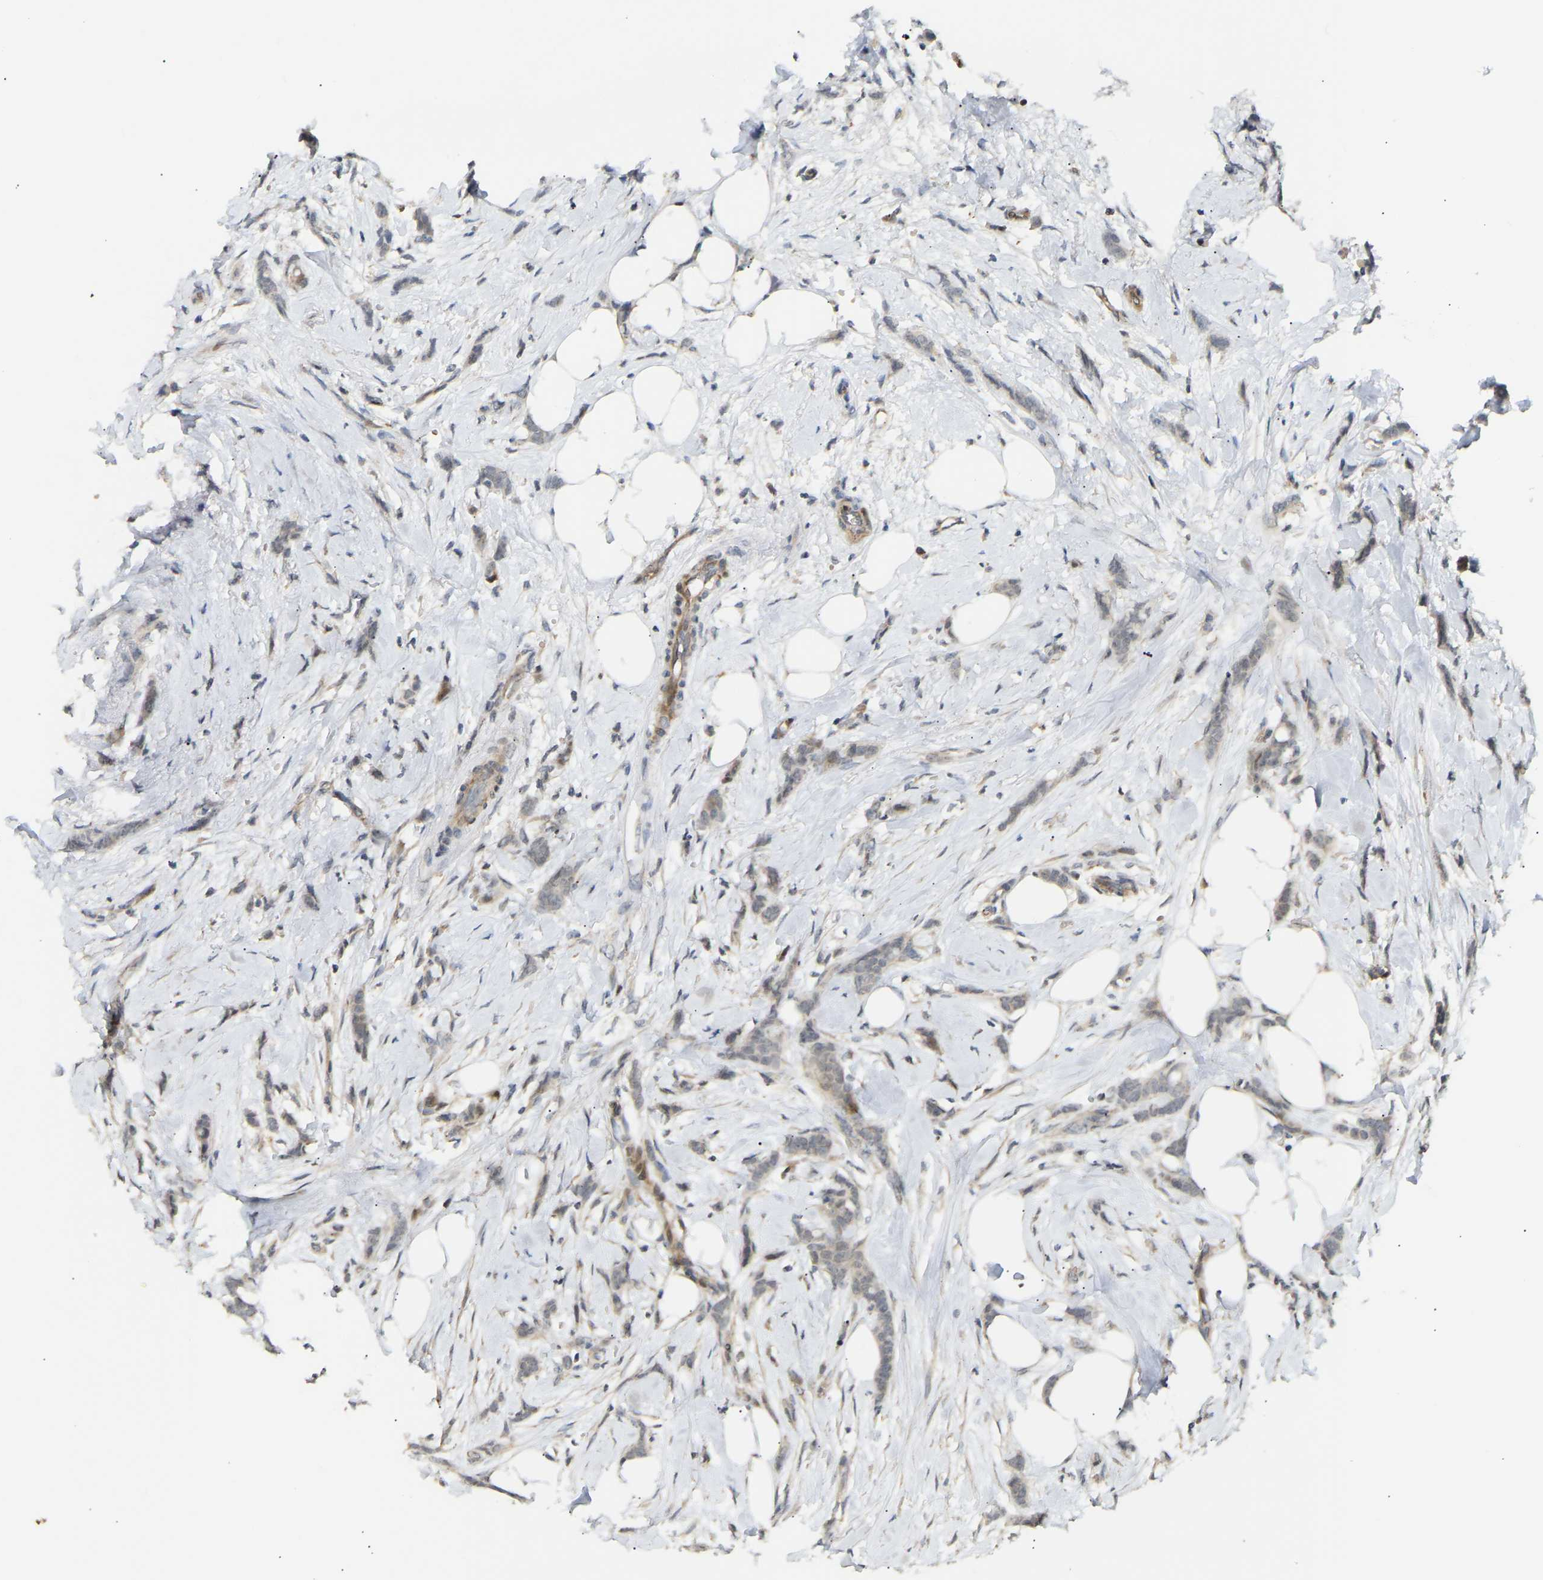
{"staining": {"intensity": "weak", "quantity": ">75%", "location": "cytoplasmic/membranous"}, "tissue": "breast cancer", "cell_type": "Tumor cells", "image_type": "cancer", "snomed": [{"axis": "morphology", "description": "Lobular carcinoma, in situ"}, {"axis": "morphology", "description": "Lobular carcinoma"}, {"axis": "topography", "description": "Breast"}], "caption": "Breast cancer was stained to show a protein in brown. There is low levels of weak cytoplasmic/membranous staining in approximately >75% of tumor cells. (DAB (3,3'-diaminobenzidine) IHC with brightfield microscopy, high magnification).", "gene": "POGLUT2", "patient": {"sex": "female", "age": 41}}